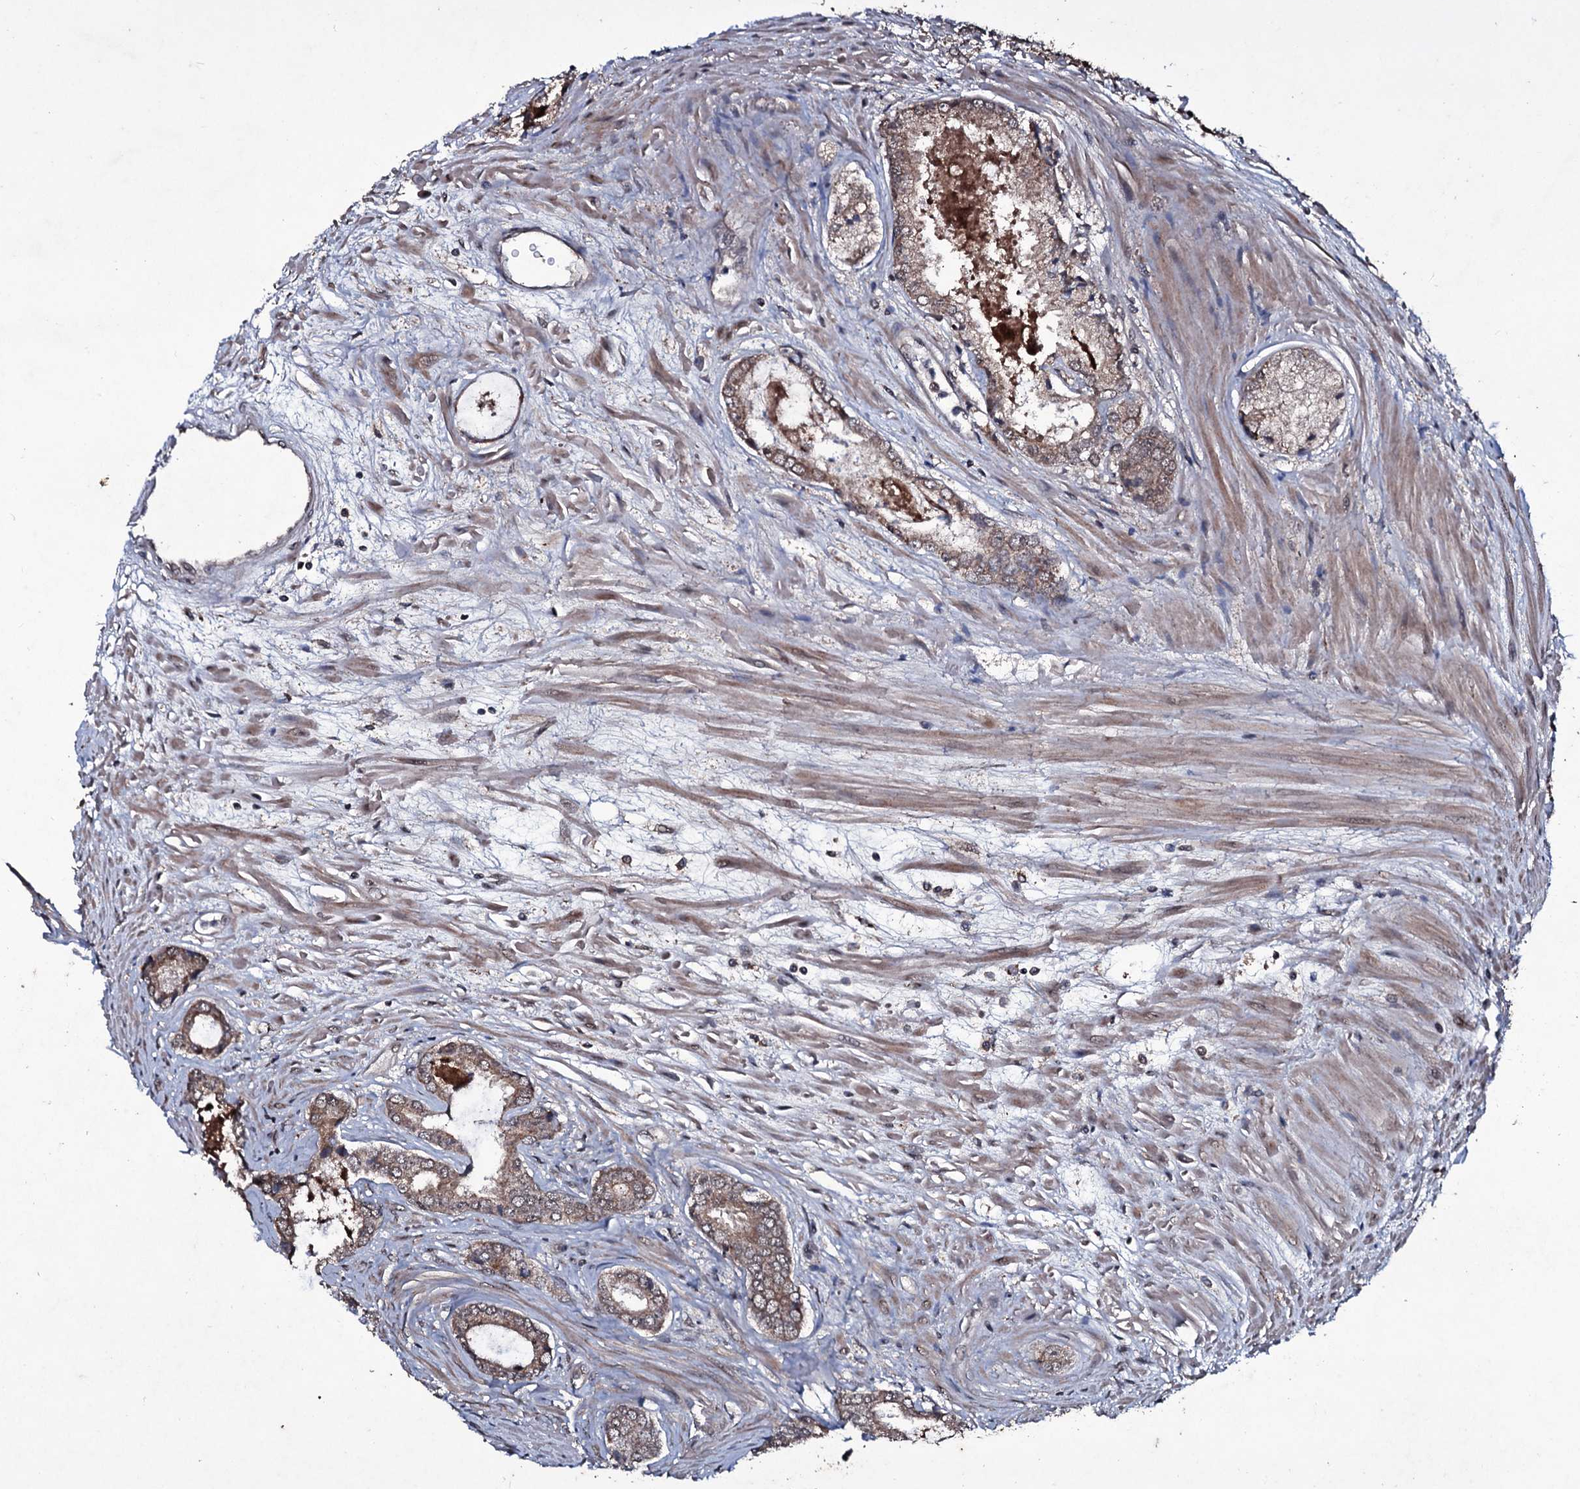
{"staining": {"intensity": "weak", "quantity": "<25%", "location": "cytoplasmic/membranous"}, "tissue": "prostate cancer", "cell_type": "Tumor cells", "image_type": "cancer", "snomed": [{"axis": "morphology", "description": "Adenocarcinoma, Low grade"}, {"axis": "topography", "description": "Prostate"}], "caption": "Tumor cells show no significant staining in prostate low-grade adenocarcinoma.", "gene": "MRPS31", "patient": {"sex": "male", "age": 68}}